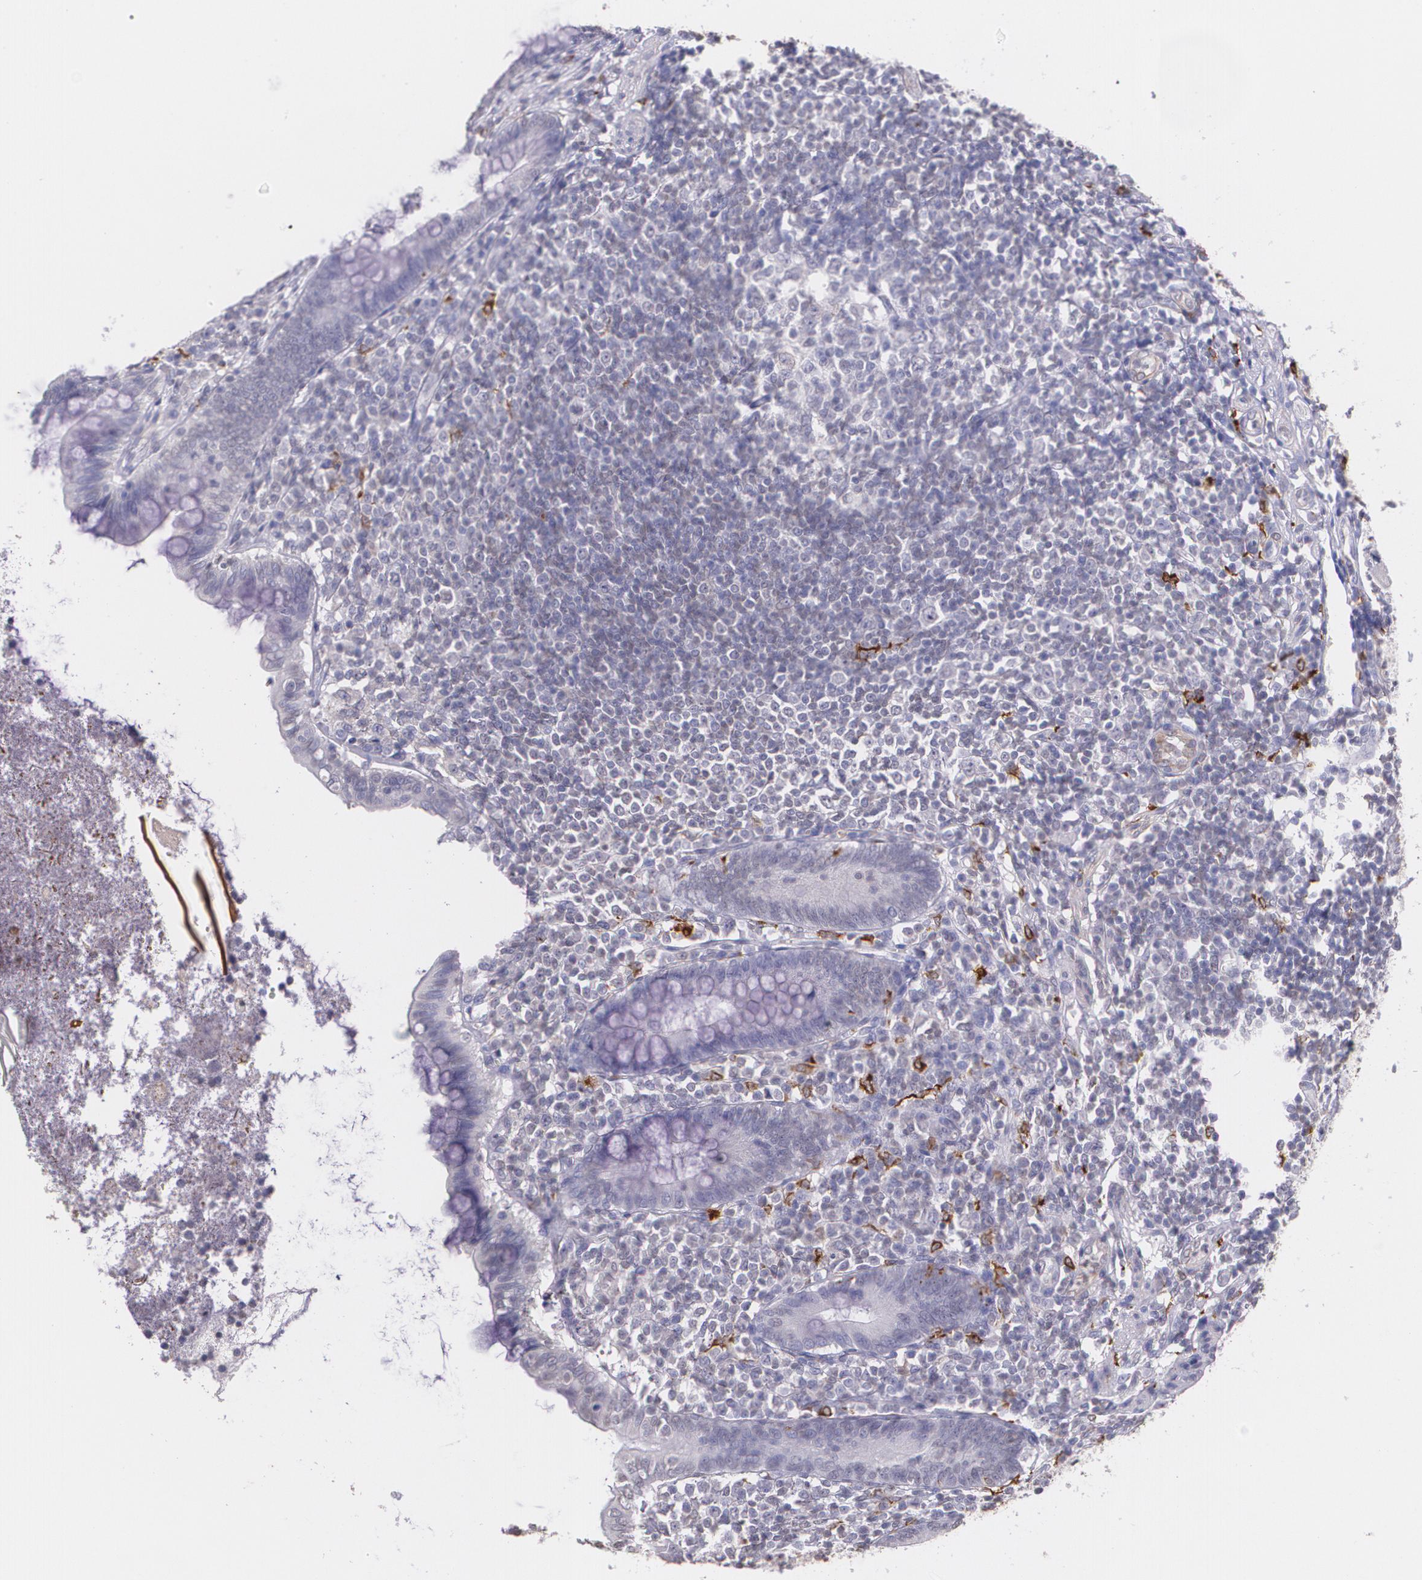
{"staining": {"intensity": "moderate", "quantity": "<25%", "location": "cytoplasmic/membranous"}, "tissue": "appendix", "cell_type": "Glandular cells", "image_type": "normal", "snomed": [{"axis": "morphology", "description": "Normal tissue, NOS"}, {"axis": "topography", "description": "Appendix"}], "caption": "Glandular cells exhibit moderate cytoplasmic/membranous positivity in about <25% of cells in unremarkable appendix.", "gene": "RTN1", "patient": {"sex": "female", "age": 66}}